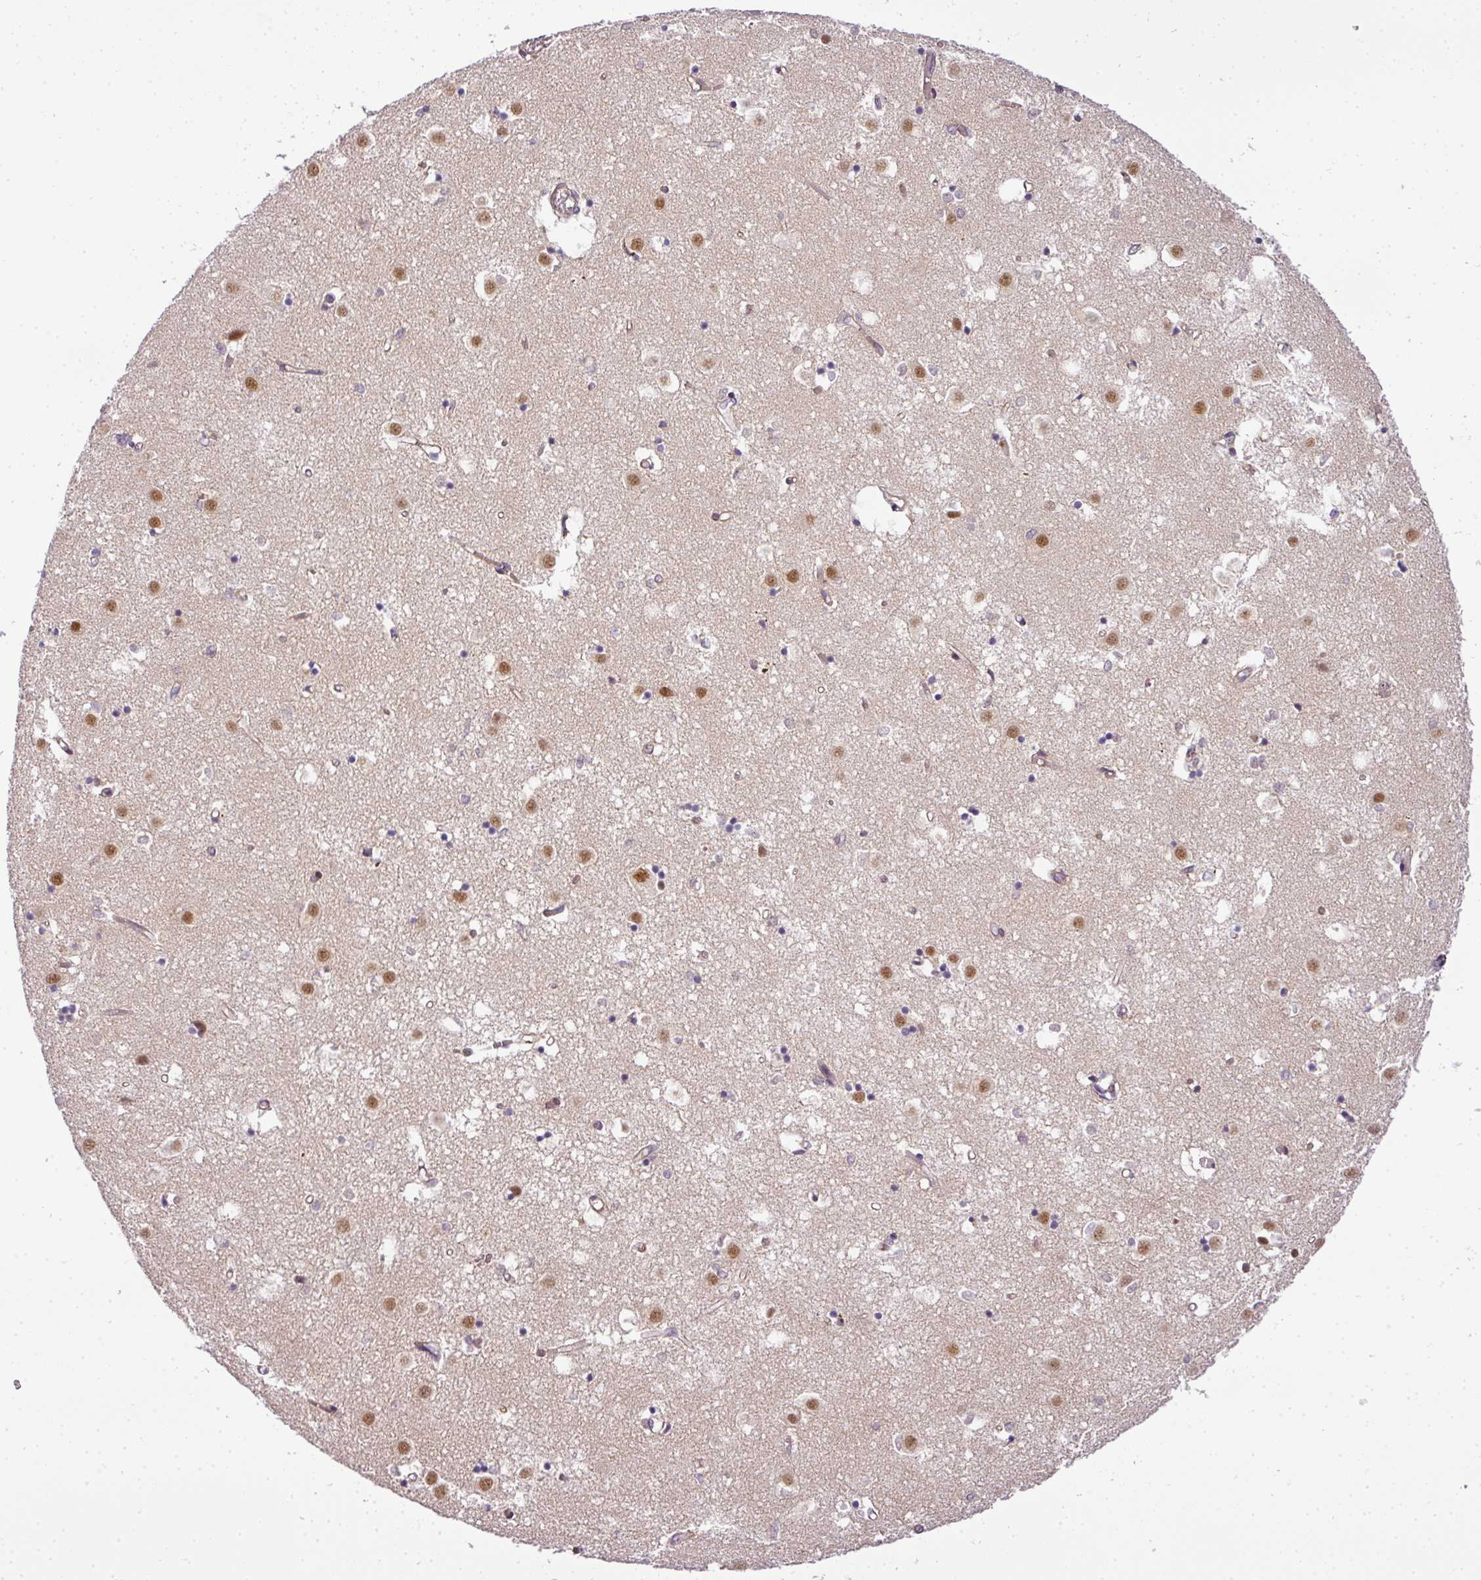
{"staining": {"intensity": "negative", "quantity": "none", "location": "none"}, "tissue": "caudate", "cell_type": "Glial cells", "image_type": "normal", "snomed": [{"axis": "morphology", "description": "Normal tissue, NOS"}, {"axis": "topography", "description": "Lateral ventricle wall"}], "caption": "This micrograph is of normal caudate stained with IHC to label a protein in brown with the nuclei are counter-stained blue. There is no expression in glial cells.", "gene": "C1orf226", "patient": {"sex": "male", "age": 70}}